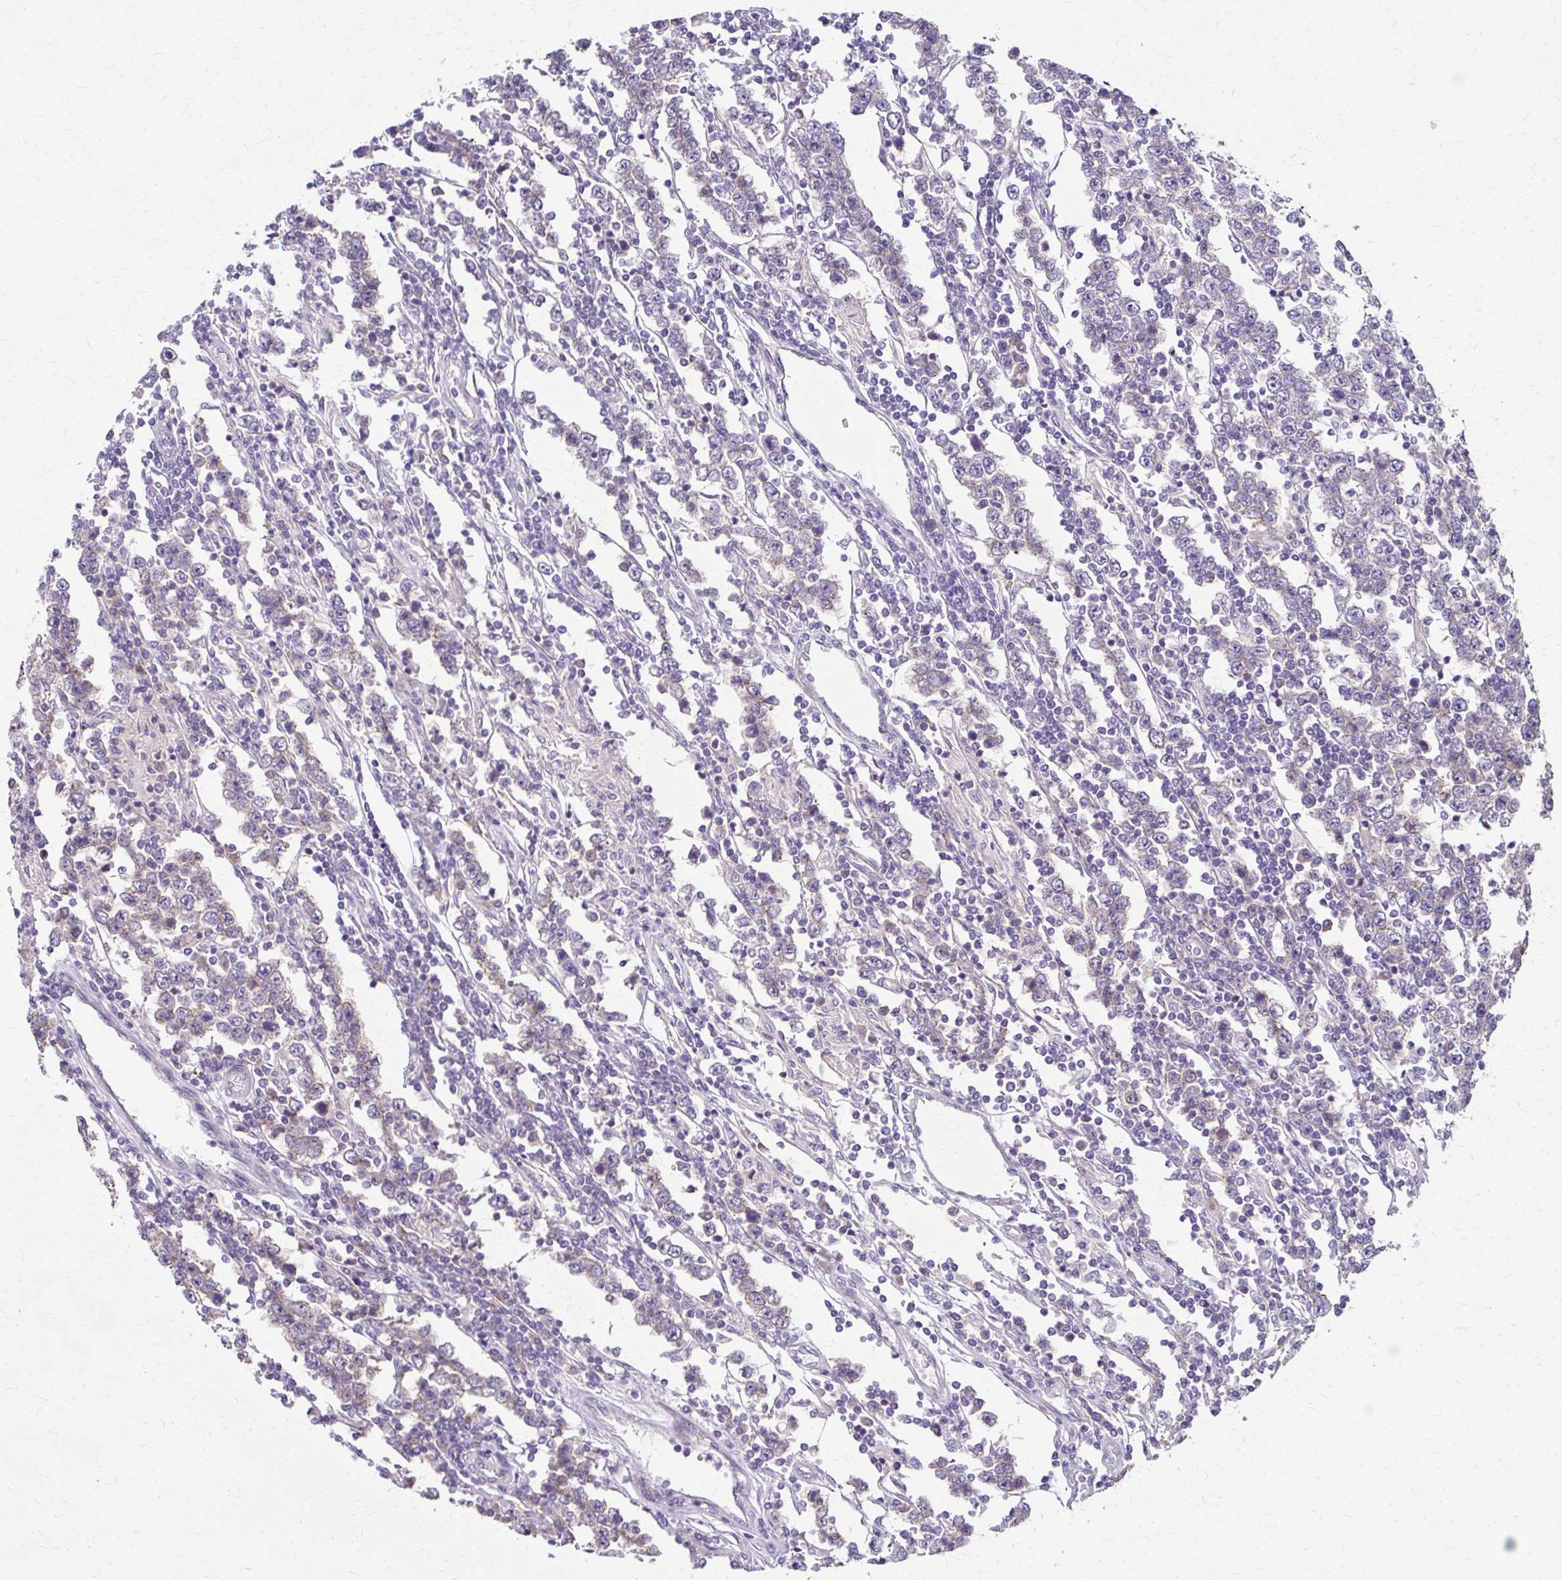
{"staining": {"intensity": "moderate", "quantity": "<25%", "location": "cytoplasmic/membranous"}, "tissue": "testis cancer", "cell_type": "Tumor cells", "image_type": "cancer", "snomed": [{"axis": "morphology", "description": "Normal tissue, NOS"}, {"axis": "morphology", "description": "Urothelial carcinoma, High grade"}, {"axis": "morphology", "description": "Seminoma, NOS"}, {"axis": "morphology", "description": "Carcinoma, Embryonal, NOS"}, {"axis": "topography", "description": "Urinary bladder"}, {"axis": "topography", "description": "Testis"}], "caption": "An image of human testis urothelial carcinoma (high-grade) stained for a protein displays moderate cytoplasmic/membranous brown staining in tumor cells. (DAB IHC, brown staining for protein, blue staining for nuclei).", "gene": "ZNF555", "patient": {"sex": "male", "age": 41}}